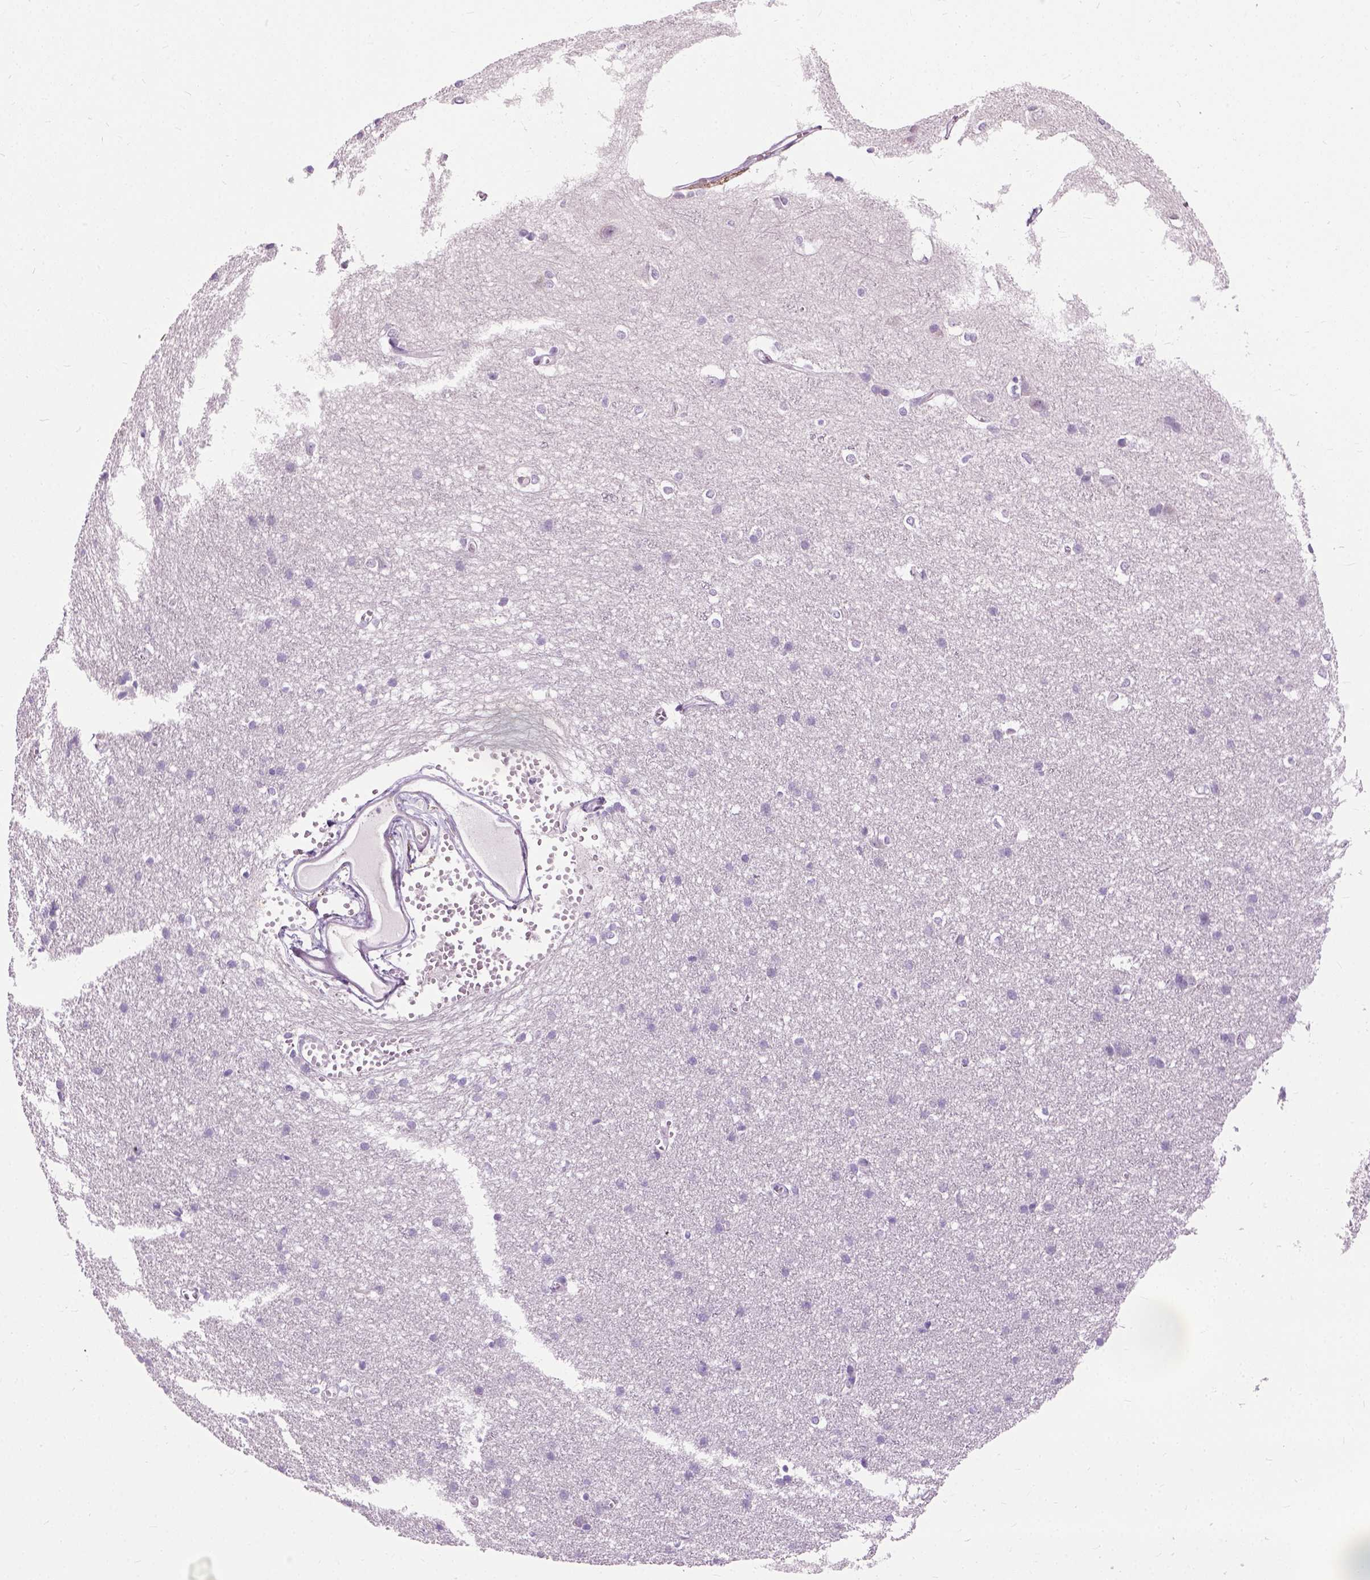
{"staining": {"intensity": "negative", "quantity": "none", "location": "none"}, "tissue": "cerebral cortex", "cell_type": "Endothelial cells", "image_type": "normal", "snomed": [{"axis": "morphology", "description": "Normal tissue, NOS"}, {"axis": "topography", "description": "Cerebral cortex"}], "caption": "Image shows no significant protein positivity in endothelial cells of normal cerebral cortex.", "gene": "TRIM72", "patient": {"sex": "male", "age": 37}}